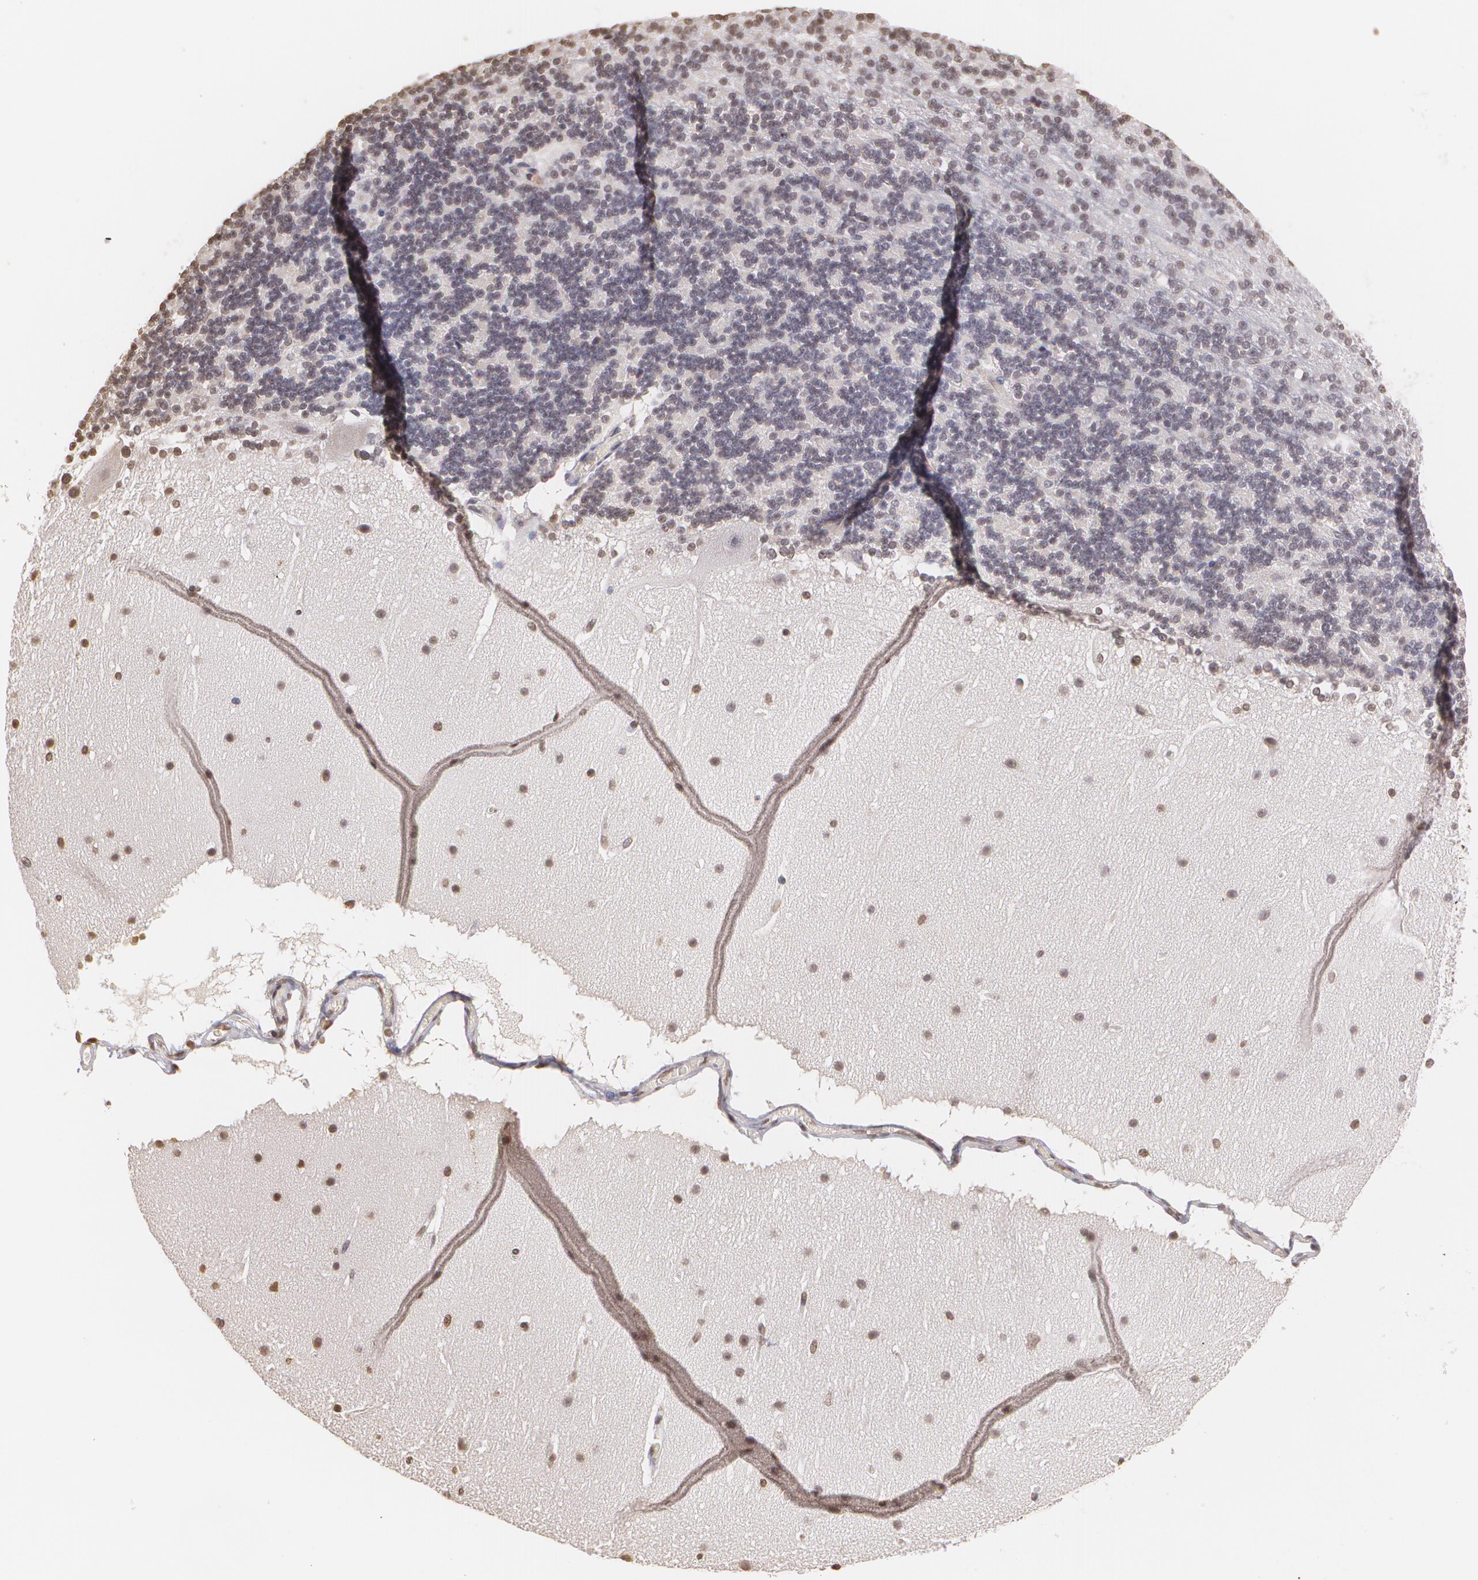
{"staining": {"intensity": "negative", "quantity": "none", "location": "none"}, "tissue": "cerebellum", "cell_type": "Cells in granular layer", "image_type": "normal", "snomed": [{"axis": "morphology", "description": "Normal tissue, NOS"}, {"axis": "topography", "description": "Cerebellum"}], "caption": "Immunohistochemistry histopathology image of unremarkable cerebellum stained for a protein (brown), which displays no positivity in cells in granular layer.", "gene": "THRB", "patient": {"sex": "female", "age": 19}}